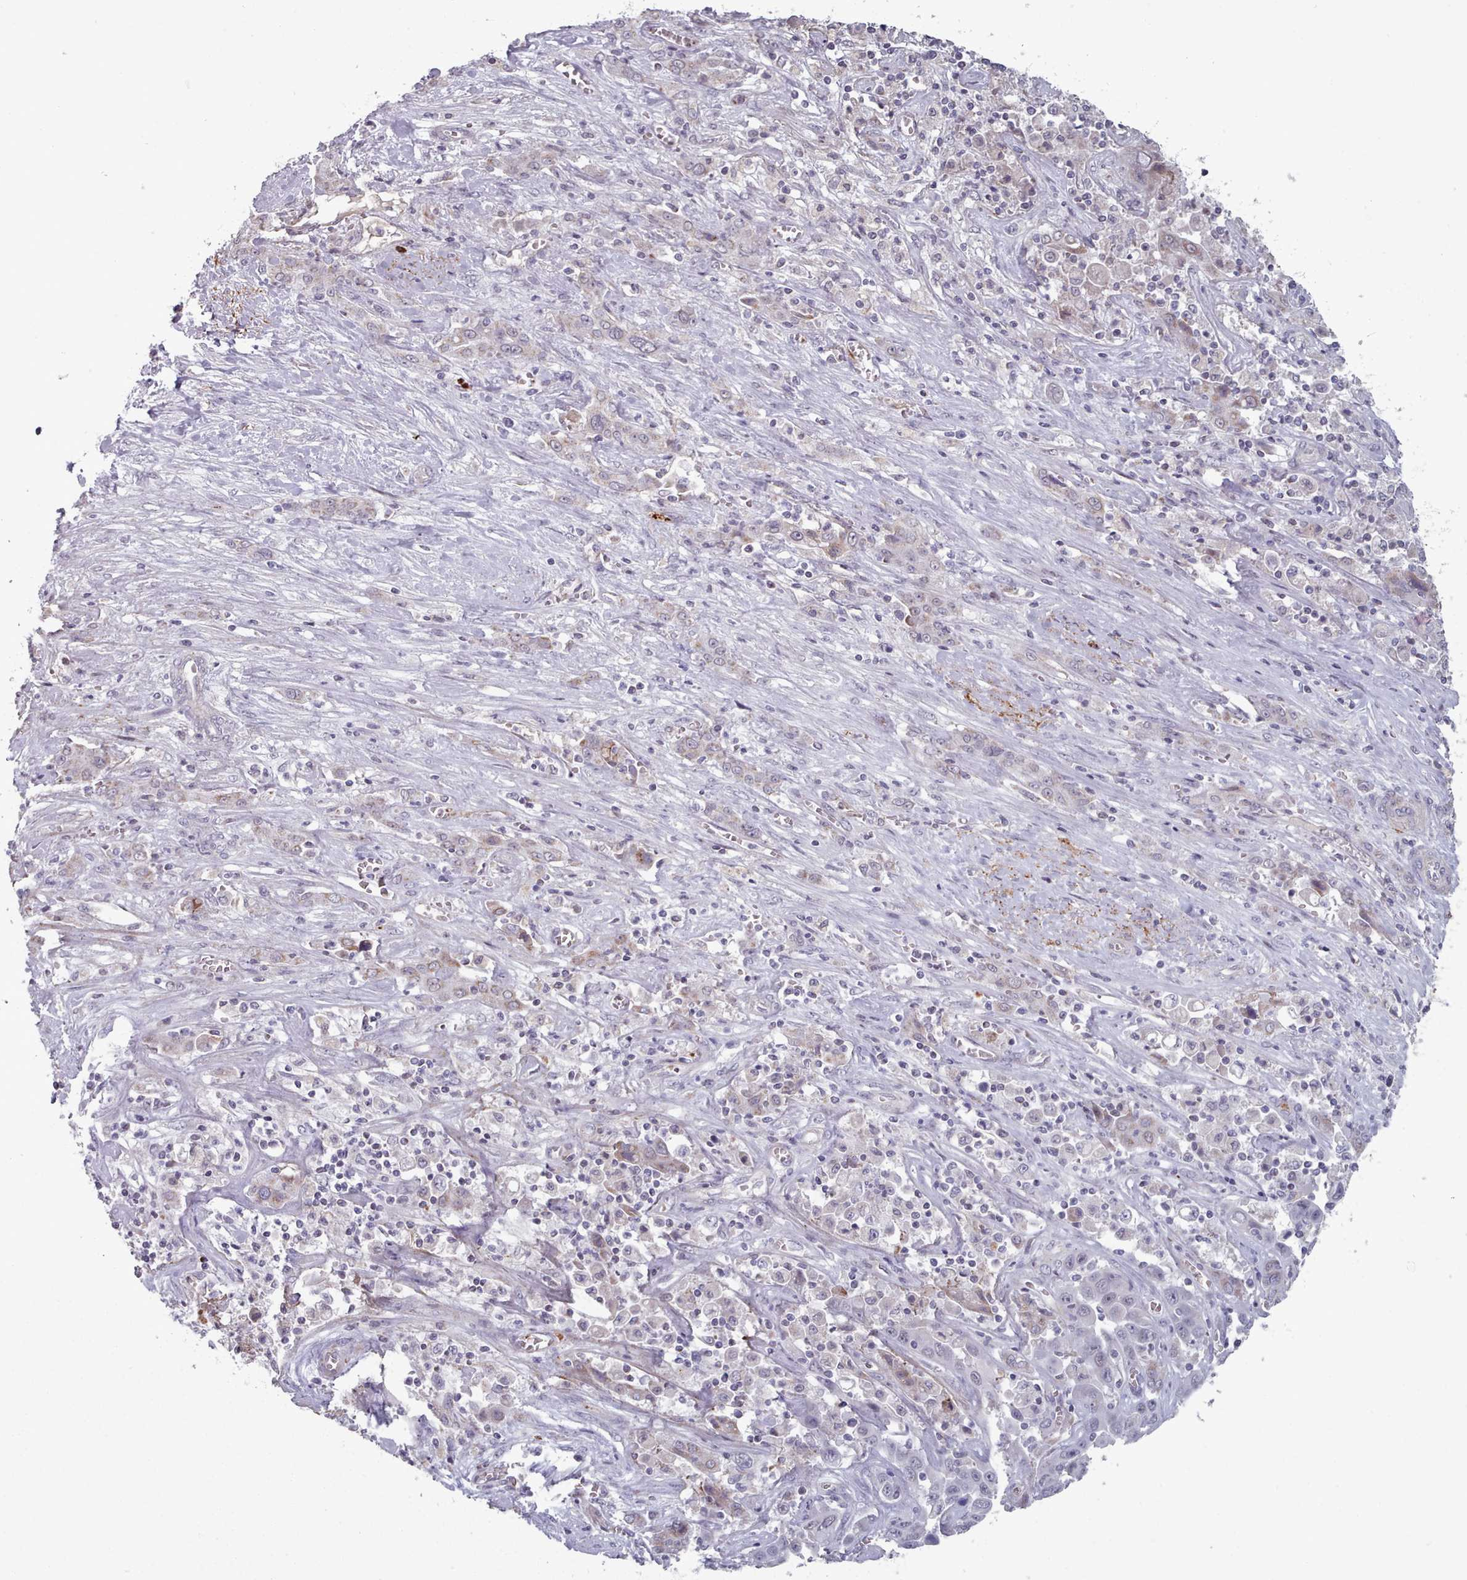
{"staining": {"intensity": "negative", "quantity": "none", "location": "none"}, "tissue": "liver cancer", "cell_type": "Tumor cells", "image_type": "cancer", "snomed": [{"axis": "morphology", "description": "Cholangiocarcinoma"}, {"axis": "topography", "description": "Liver"}], "caption": "Immunohistochemistry of human liver cancer (cholangiocarcinoma) displays no positivity in tumor cells. The staining is performed using DAB (3,3'-diaminobenzidine) brown chromogen with nuclei counter-stained in using hematoxylin.", "gene": "TRARG1", "patient": {"sex": "female", "age": 52}}